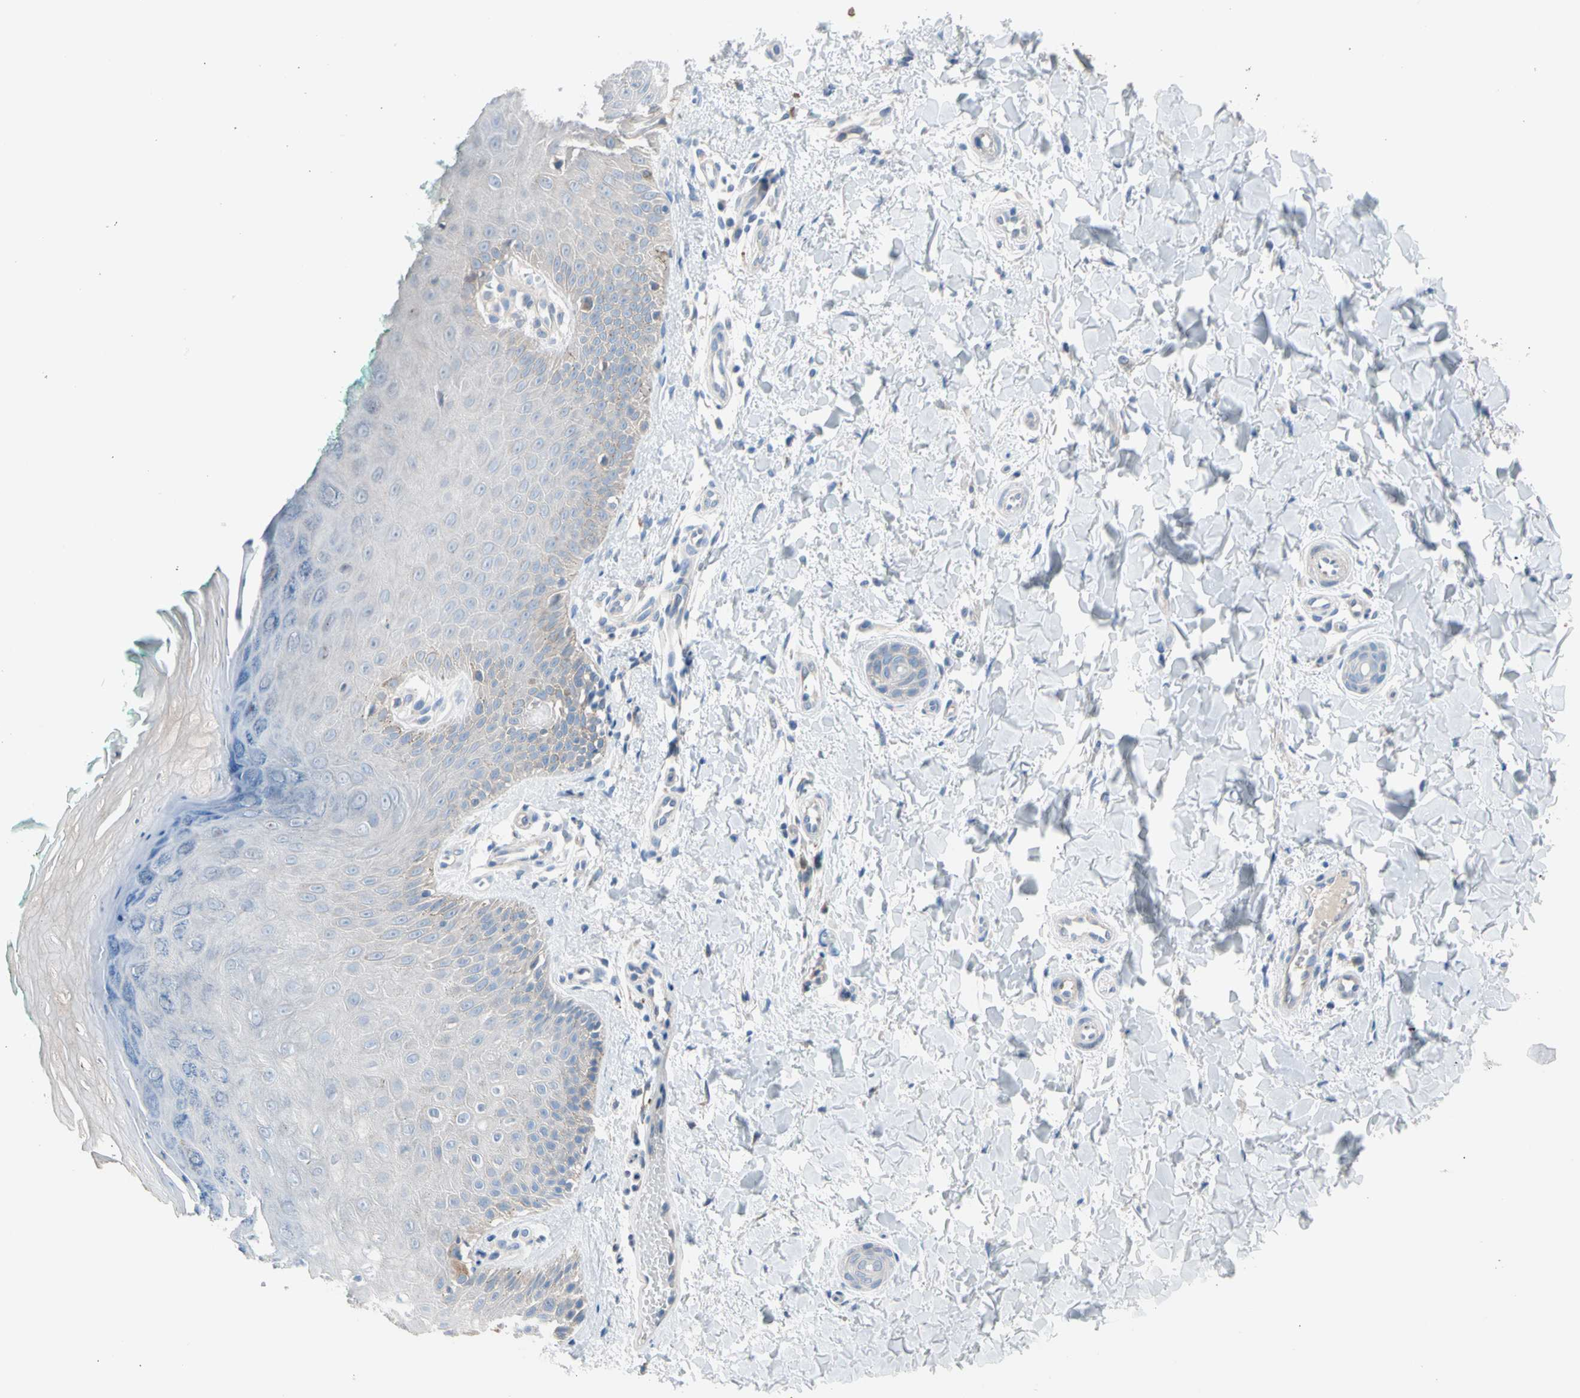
{"staining": {"intensity": "negative", "quantity": "none", "location": "none"}, "tissue": "skin", "cell_type": "Fibroblasts", "image_type": "normal", "snomed": [{"axis": "morphology", "description": "Normal tissue, NOS"}, {"axis": "topography", "description": "Skin"}], "caption": "IHC image of unremarkable skin stained for a protein (brown), which displays no staining in fibroblasts.", "gene": "CASQ1", "patient": {"sex": "male", "age": 26}}